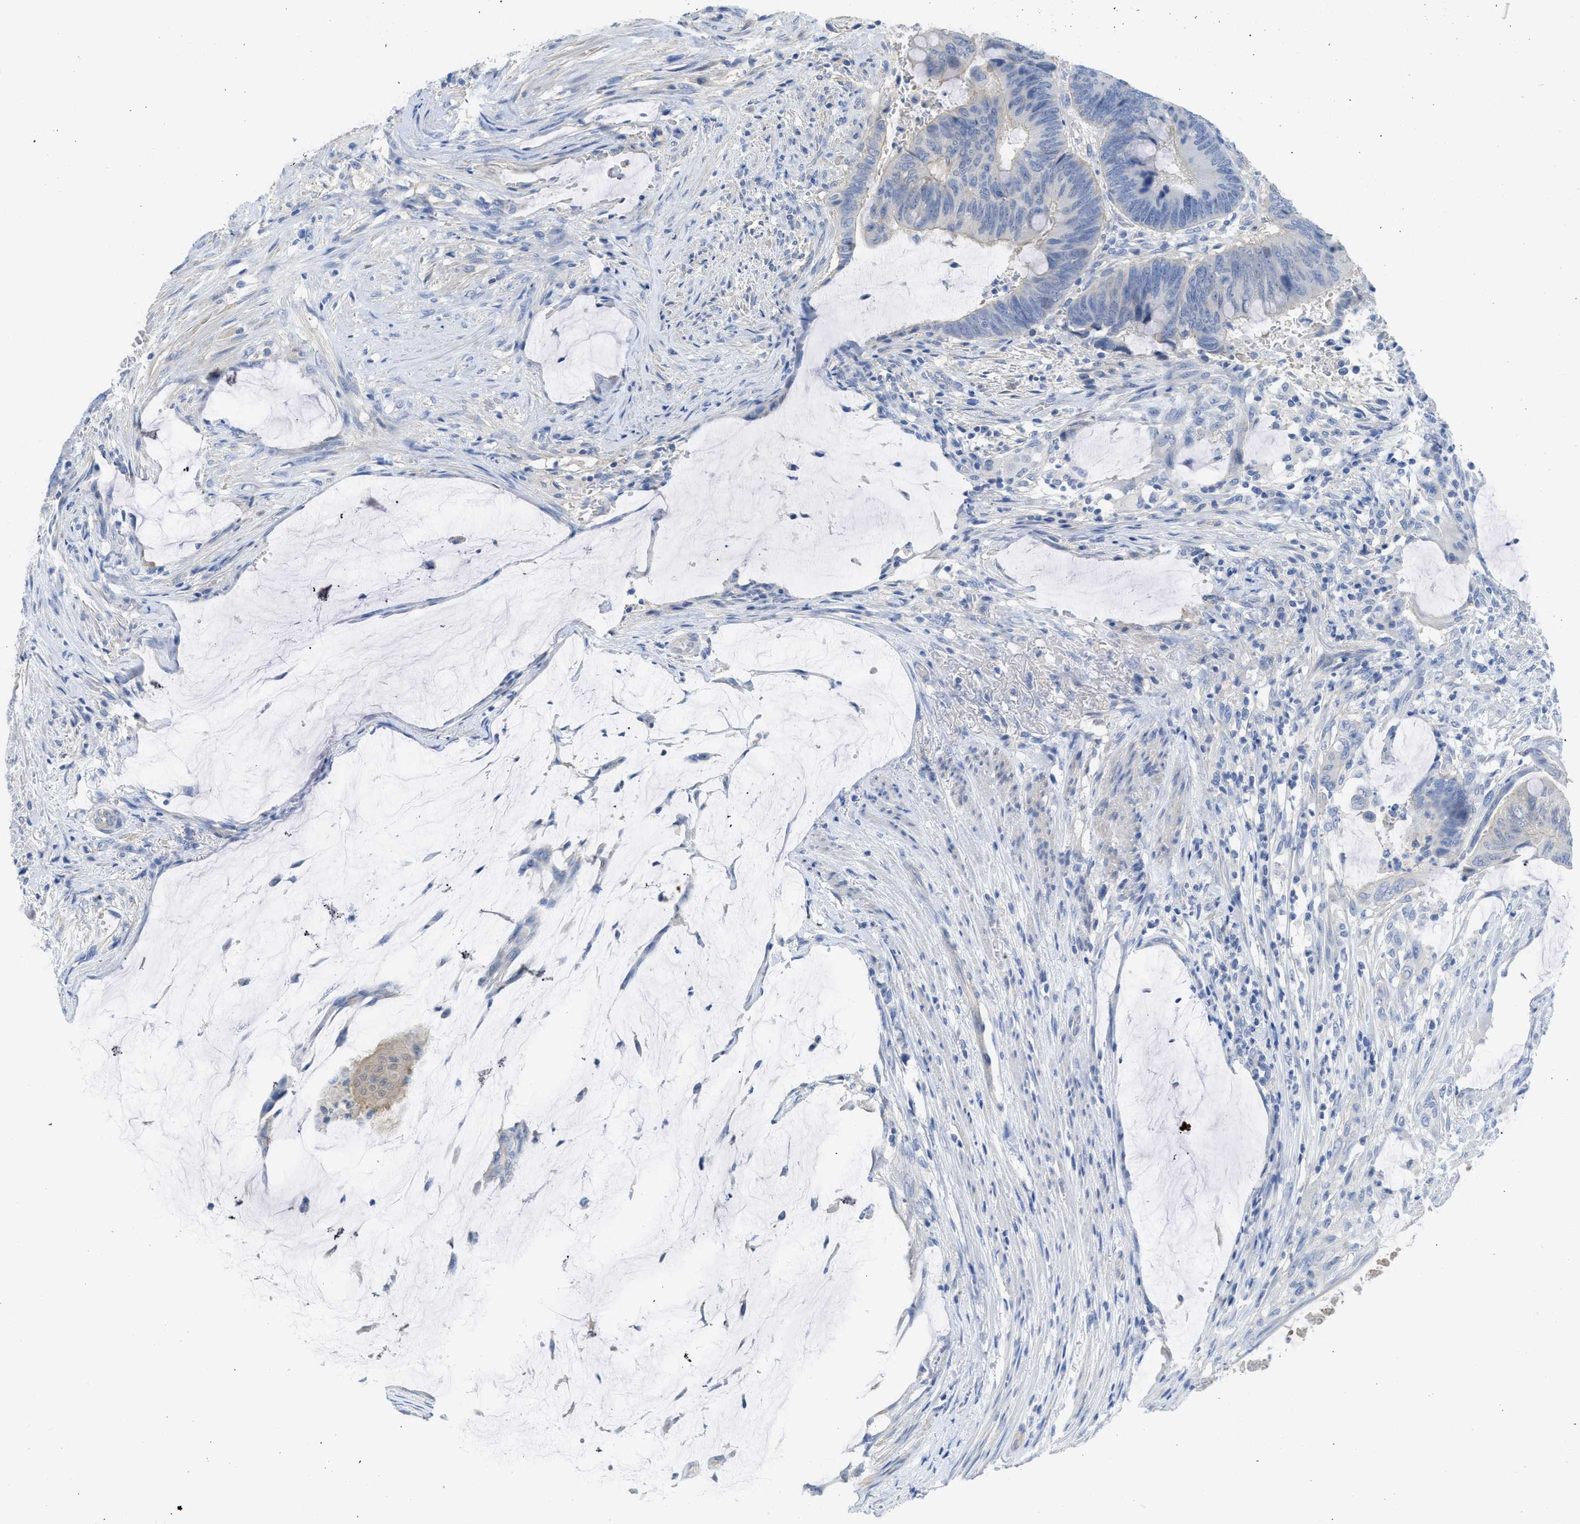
{"staining": {"intensity": "weak", "quantity": "<25%", "location": "cytoplasmic/membranous"}, "tissue": "colorectal cancer", "cell_type": "Tumor cells", "image_type": "cancer", "snomed": [{"axis": "morphology", "description": "Normal tissue, NOS"}, {"axis": "morphology", "description": "Adenocarcinoma, NOS"}, {"axis": "topography", "description": "Rectum"}], "caption": "Immunohistochemistry micrograph of human adenocarcinoma (colorectal) stained for a protein (brown), which displays no expression in tumor cells. (DAB (3,3'-diaminobenzidine) IHC, high magnification).", "gene": "MYL3", "patient": {"sex": "male", "age": 92}}